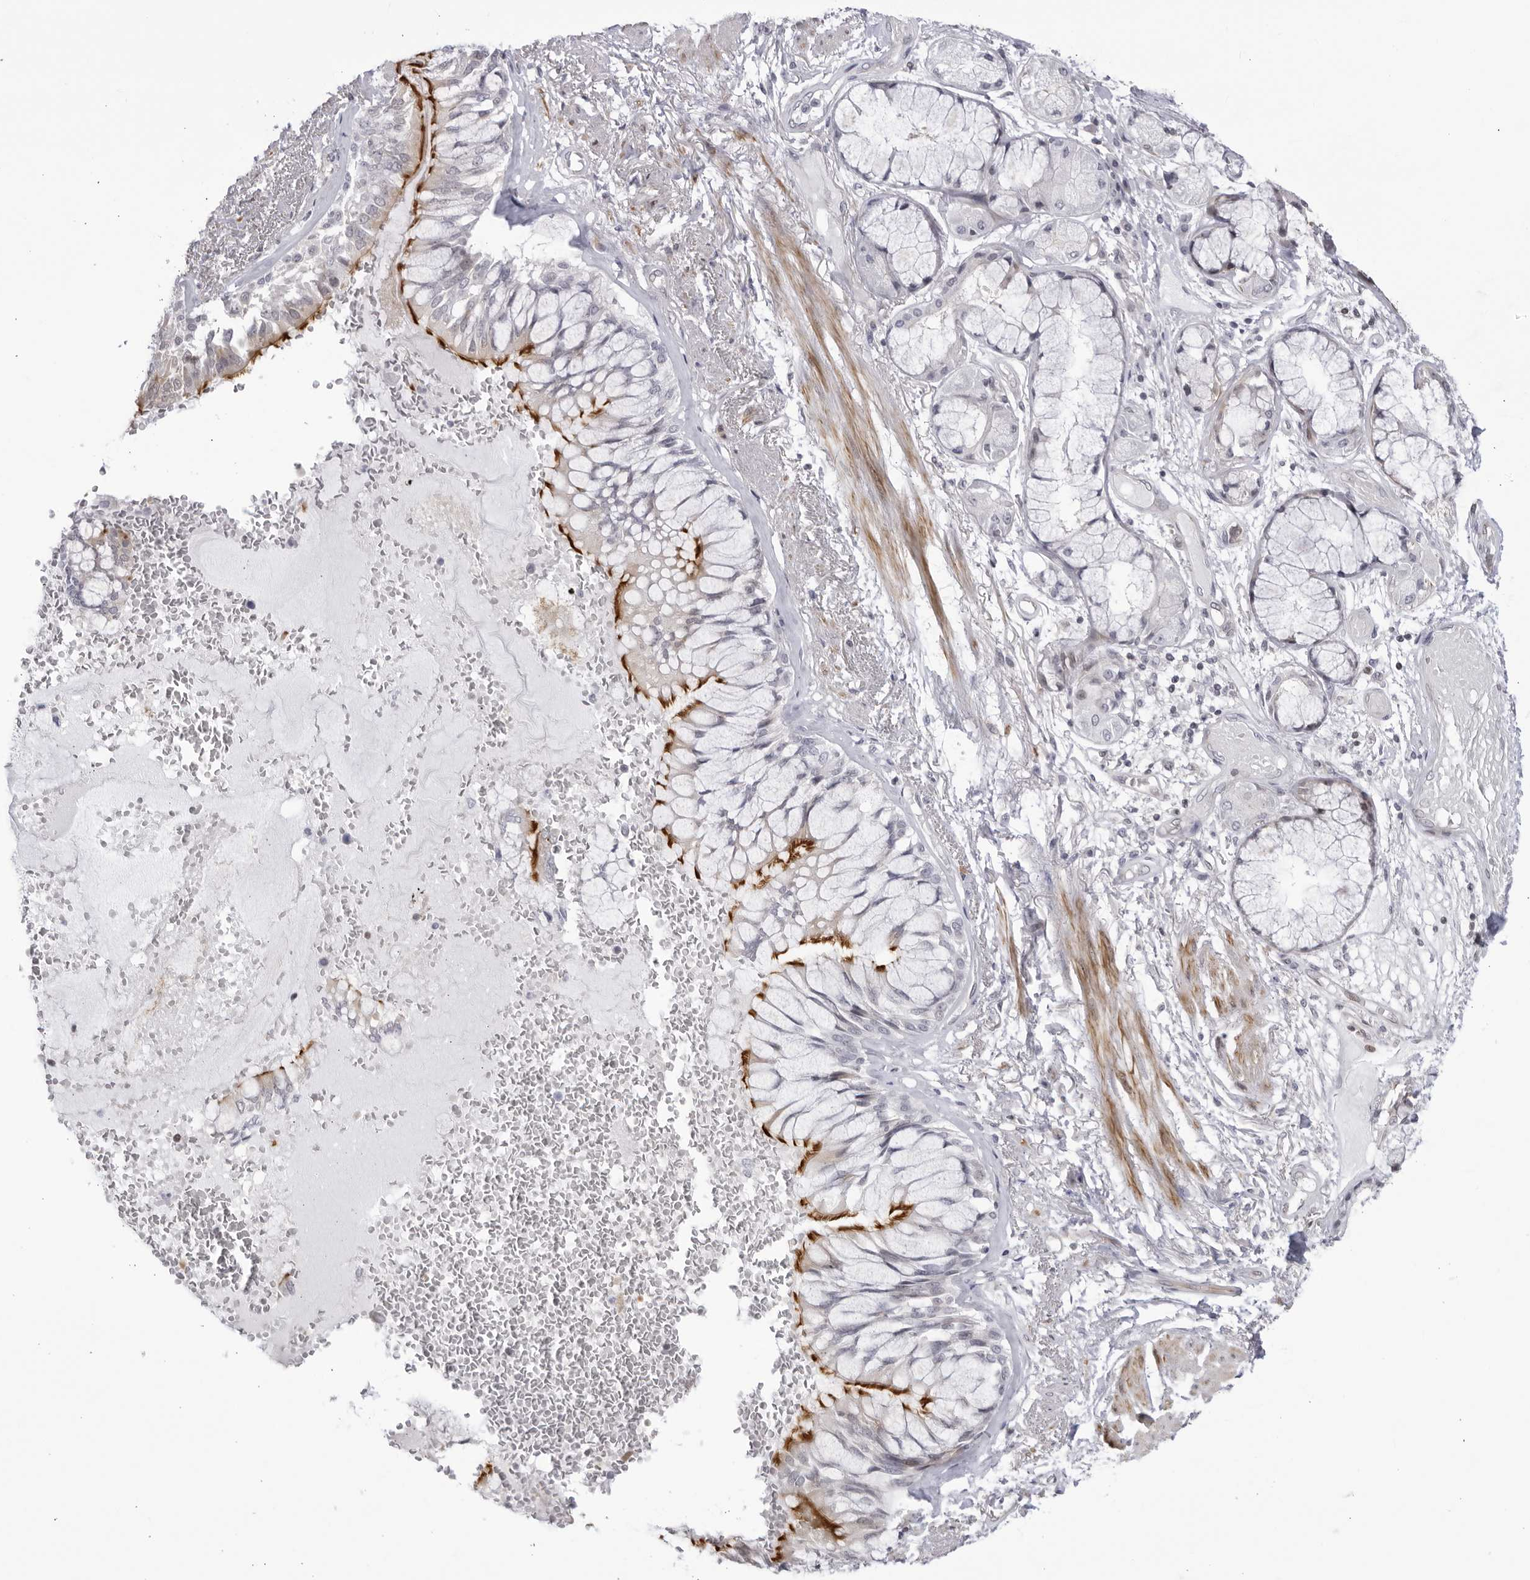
{"staining": {"intensity": "moderate", "quantity": "25%-75%", "location": "cytoplasmic/membranous"}, "tissue": "adipose tissue", "cell_type": "Adipocytes", "image_type": "normal", "snomed": [{"axis": "morphology", "description": "Normal tissue, NOS"}, {"axis": "topography", "description": "Bronchus"}], "caption": "Protein staining of benign adipose tissue shows moderate cytoplasmic/membranous staining in approximately 25%-75% of adipocytes. The protein is stained brown, and the nuclei are stained in blue (DAB (3,3'-diaminobenzidine) IHC with brightfield microscopy, high magnification).", "gene": "CNBD1", "patient": {"sex": "male", "age": 66}}